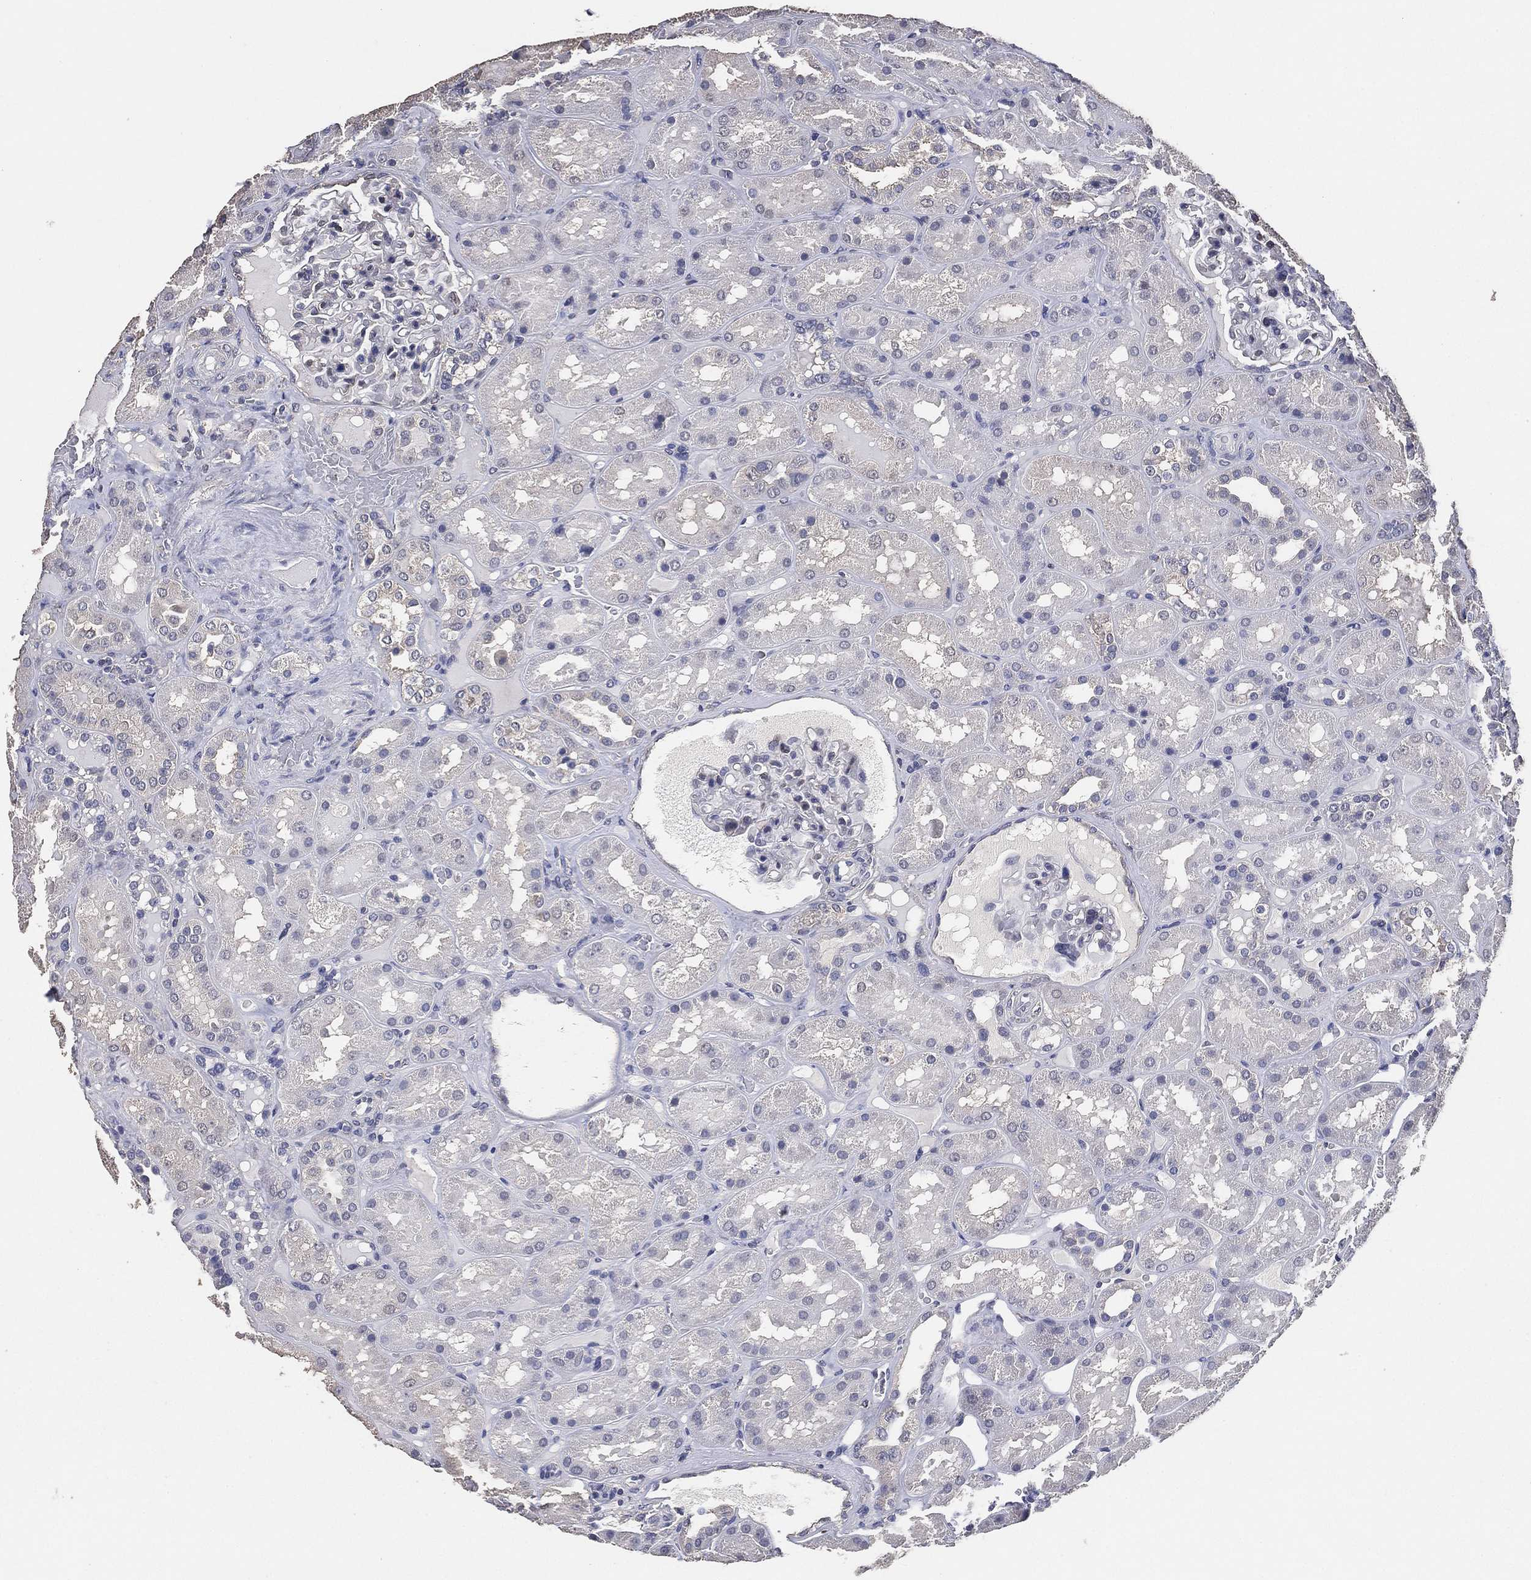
{"staining": {"intensity": "negative", "quantity": "none", "location": "none"}, "tissue": "kidney", "cell_type": "Cells in glomeruli", "image_type": "normal", "snomed": [{"axis": "morphology", "description": "Normal tissue, NOS"}, {"axis": "topography", "description": "Kidney"}], "caption": "There is no significant expression in cells in glomeruli of kidney. (Brightfield microscopy of DAB (3,3'-diaminobenzidine) immunohistochemistry (IHC) at high magnification).", "gene": "KLK5", "patient": {"sex": "male", "age": 73}}